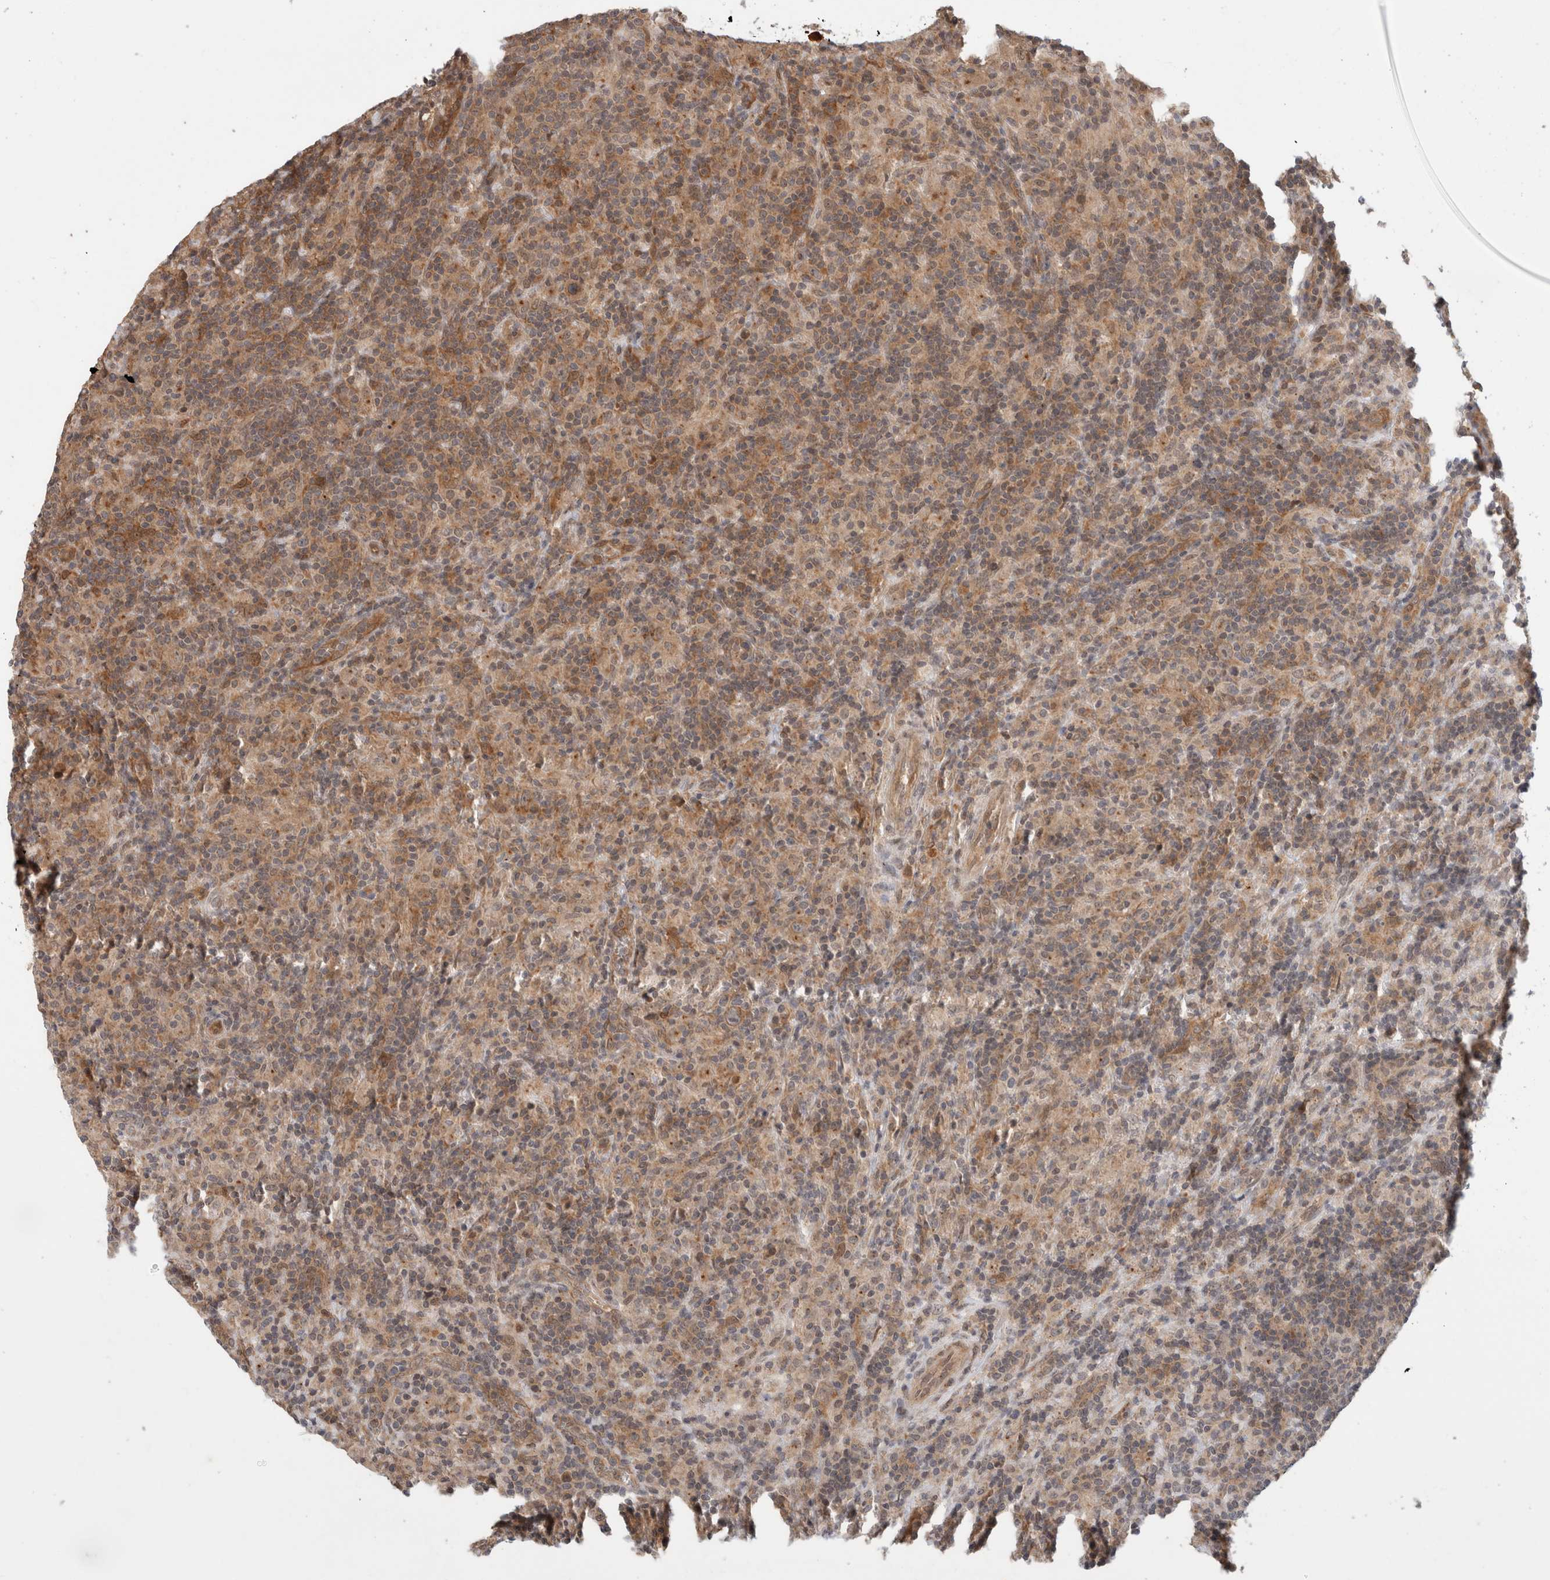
{"staining": {"intensity": "weak", "quantity": "<25%", "location": "cytoplasmic/membranous"}, "tissue": "lymphoma", "cell_type": "Tumor cells", "image_type": "cancer", "snomed": [{"axis": "morphology", "description": "Hodgkin's disease, NOS"}, {"axis": "topography", "description": "Lymph node"}], "caption": "Human Hodgkin's disease stained for a protein using IHC displays no expression in tumor cells.", "gene": "OTUD6B", "patient": {"sex": "male", "age": 70}}